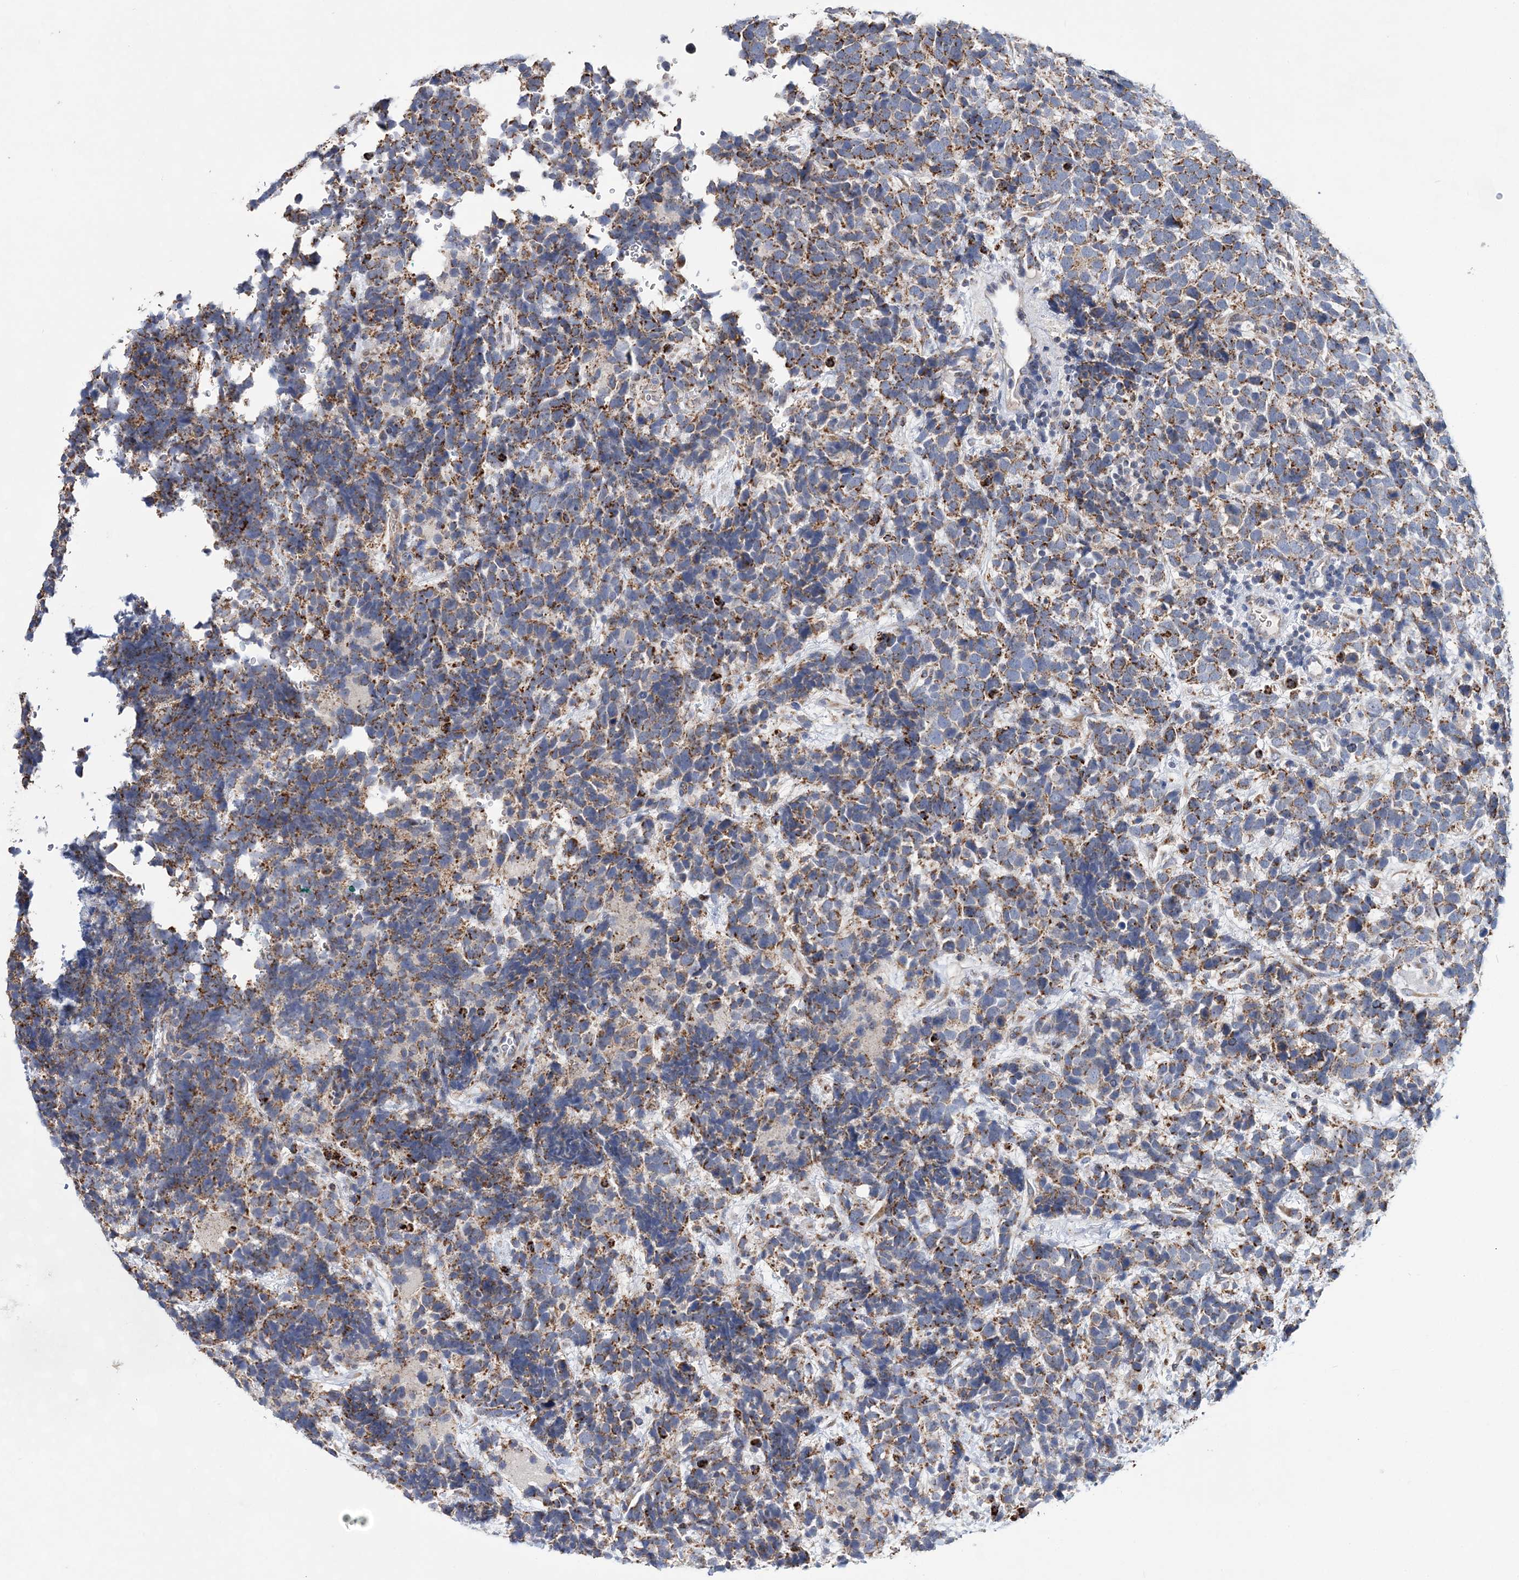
{"staining": {"intensity": "moderate", "quantity": "25%-75%", "location": "cytoplasmic/membranous"}, "tissue": "urothelial cancer", "cell_type": "Tumor cells", "image_type": "cancer", "snomed": [{"axis": "morphology", "description": "Urothelial carcinoma, High grade"}, {"axis": "topography", "description": "Urinary bladder"}], "caption": "Moderate cytoplasmic/membranous staining for a protein is seen in about 25%-75% of tumor cells of urothelial cancer using immunohistochemistry.", "gene": "TRAPPC13", "patient": {"sex": "female", "age": 82}}